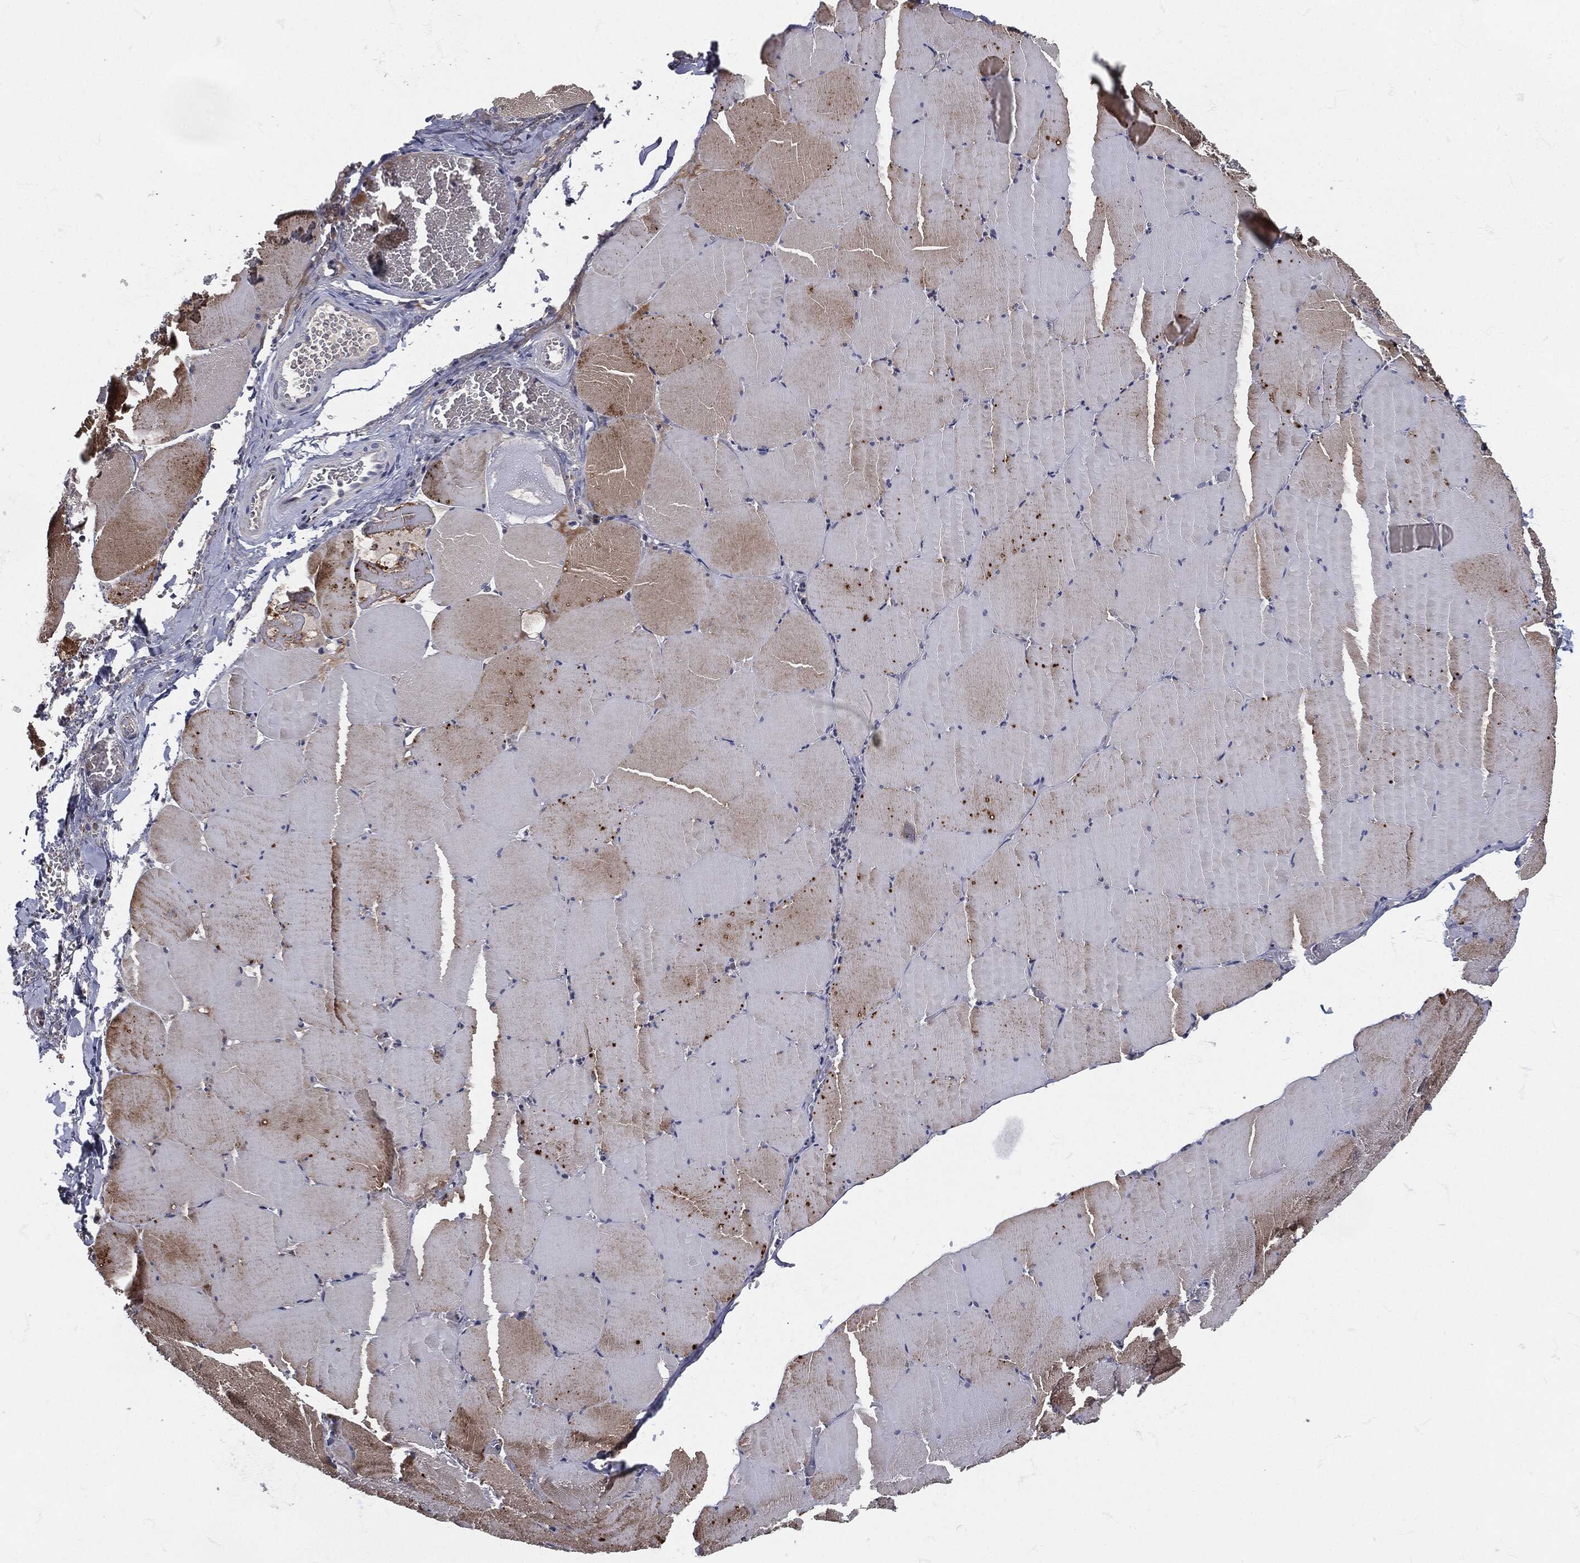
{"staining": {"intensity": "moderate", "quantity": "25%-75%", "location": "cytoplasmic/membranous"}, "tissue": "skeletal muscle", "cell_type": "Myocytes", "image_type": "normal", "snomed": [{"axis": "morphology", "description": "Normal tissue, NOS"}, {"axis": "morphology", "description": "Malignant melanoma, Metastatic site"}, {"axis": "topography", "description": "Skeletal muscle"}], "caption": "Normal skeletal muscle displays moderate cytoplasmic/membranous positivity in approximately 25%-75% of myocytes, visualized by immunohistochemistry. (Stains: DAB in brown, nuclei in blue, Microscopy: brightfield microscopy at high magnification).", "gene": "SIGLEC9", "patient": {"sex": "male", "age": 50}}